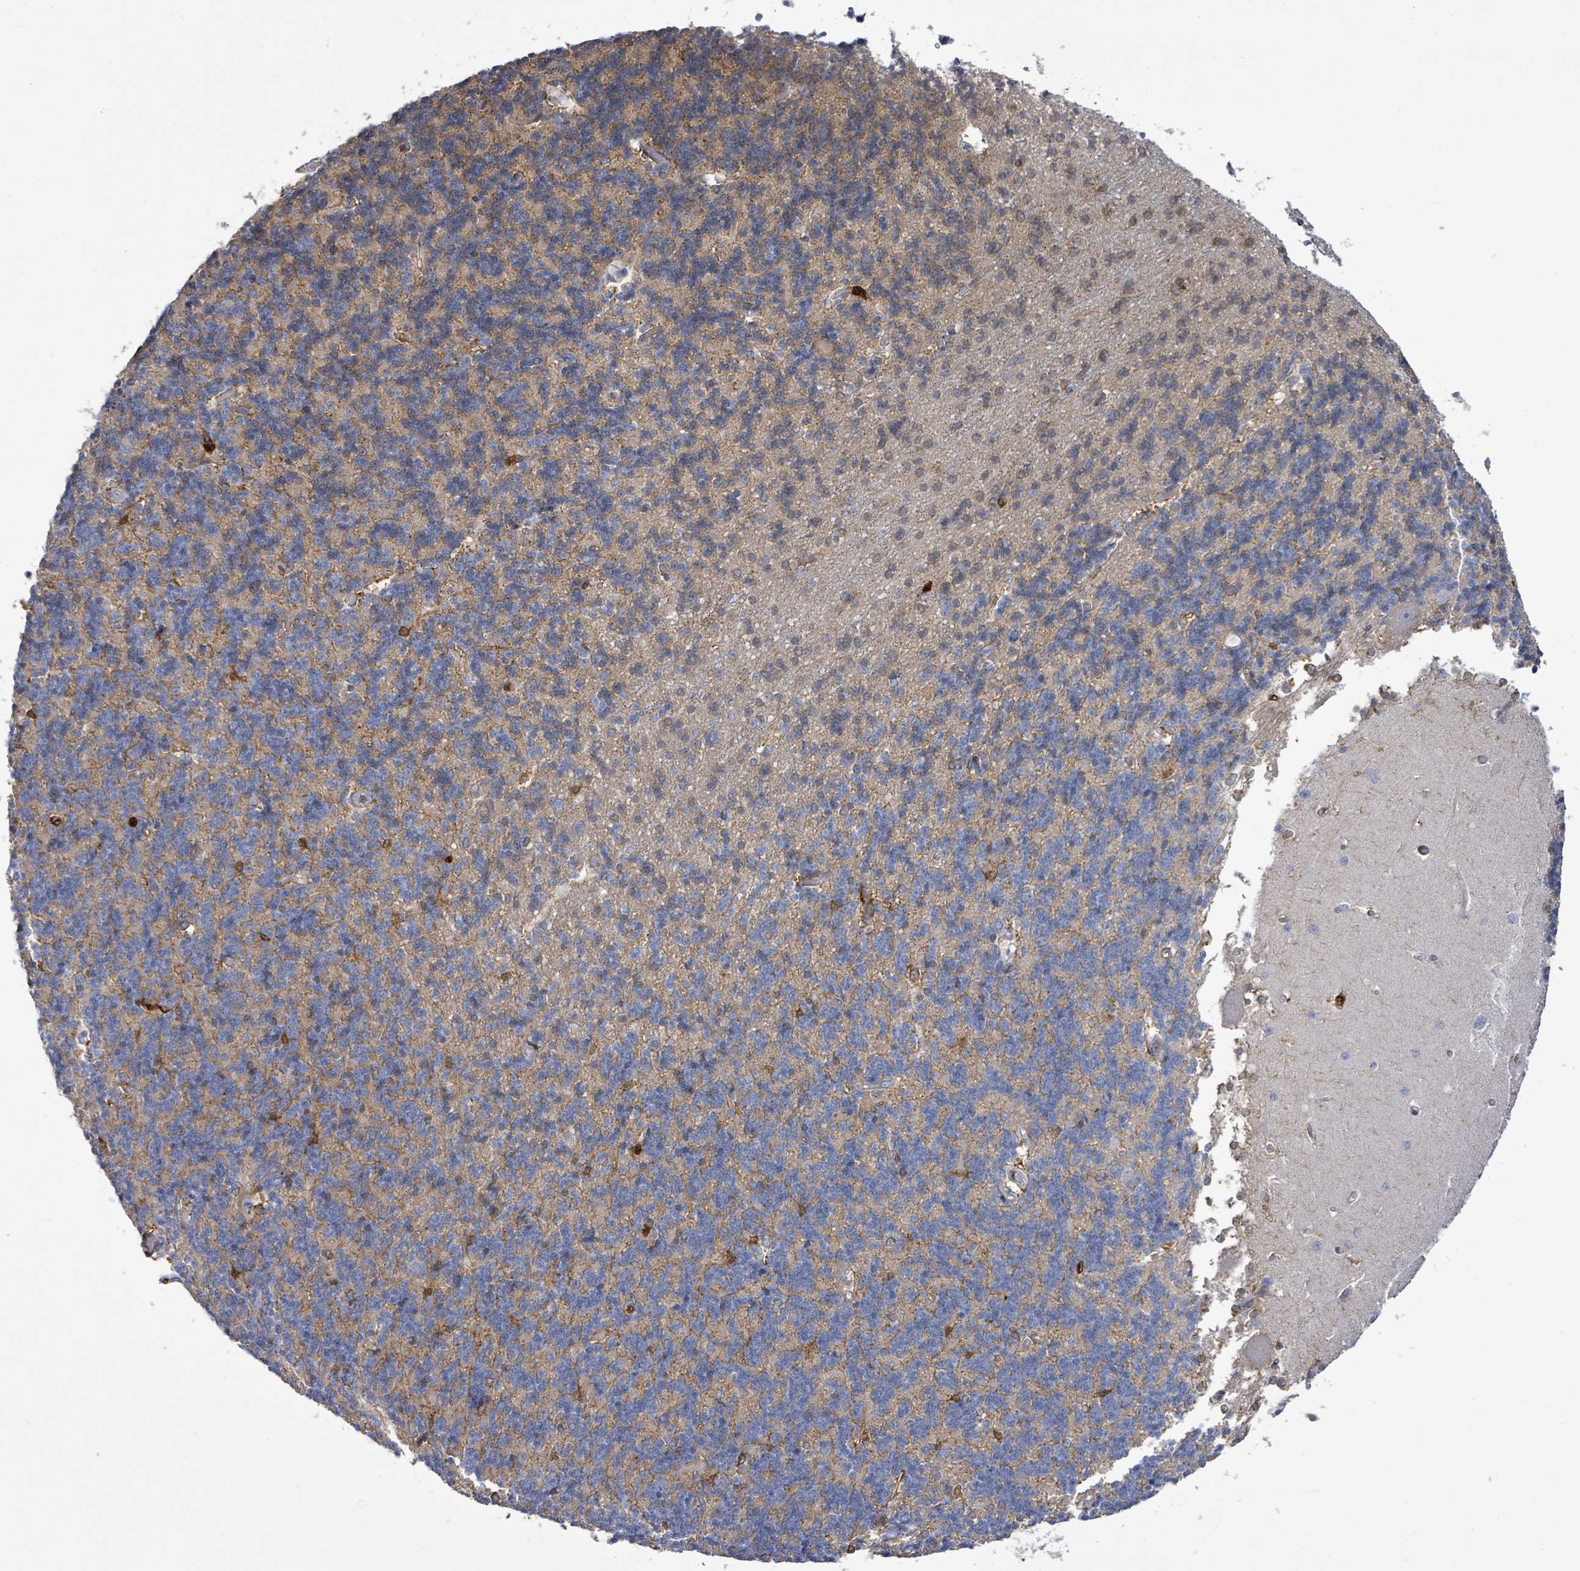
{"staining": {"intensity": "negative", "quantity": "none", "location": "none"}, "tissue": "cerebellum", "cell_type": "Cells in granular layer", "image_type": "normal", "snomed": [{"axis": "morphology", "description": "Normal tissue, NOS"}, {"axis": "topography", "description": "Cerebellum"}], "caption": "Image shows no protein staining in cells in granular layer of benign cerebellum. The staining is performed using DAB (3,3'-diaminobenzidine) brown chromogen with nuclei counter-stained in using hematoxylin.", "gene": "FAM210A", "patient": {"sex": "male", "age": 37}}